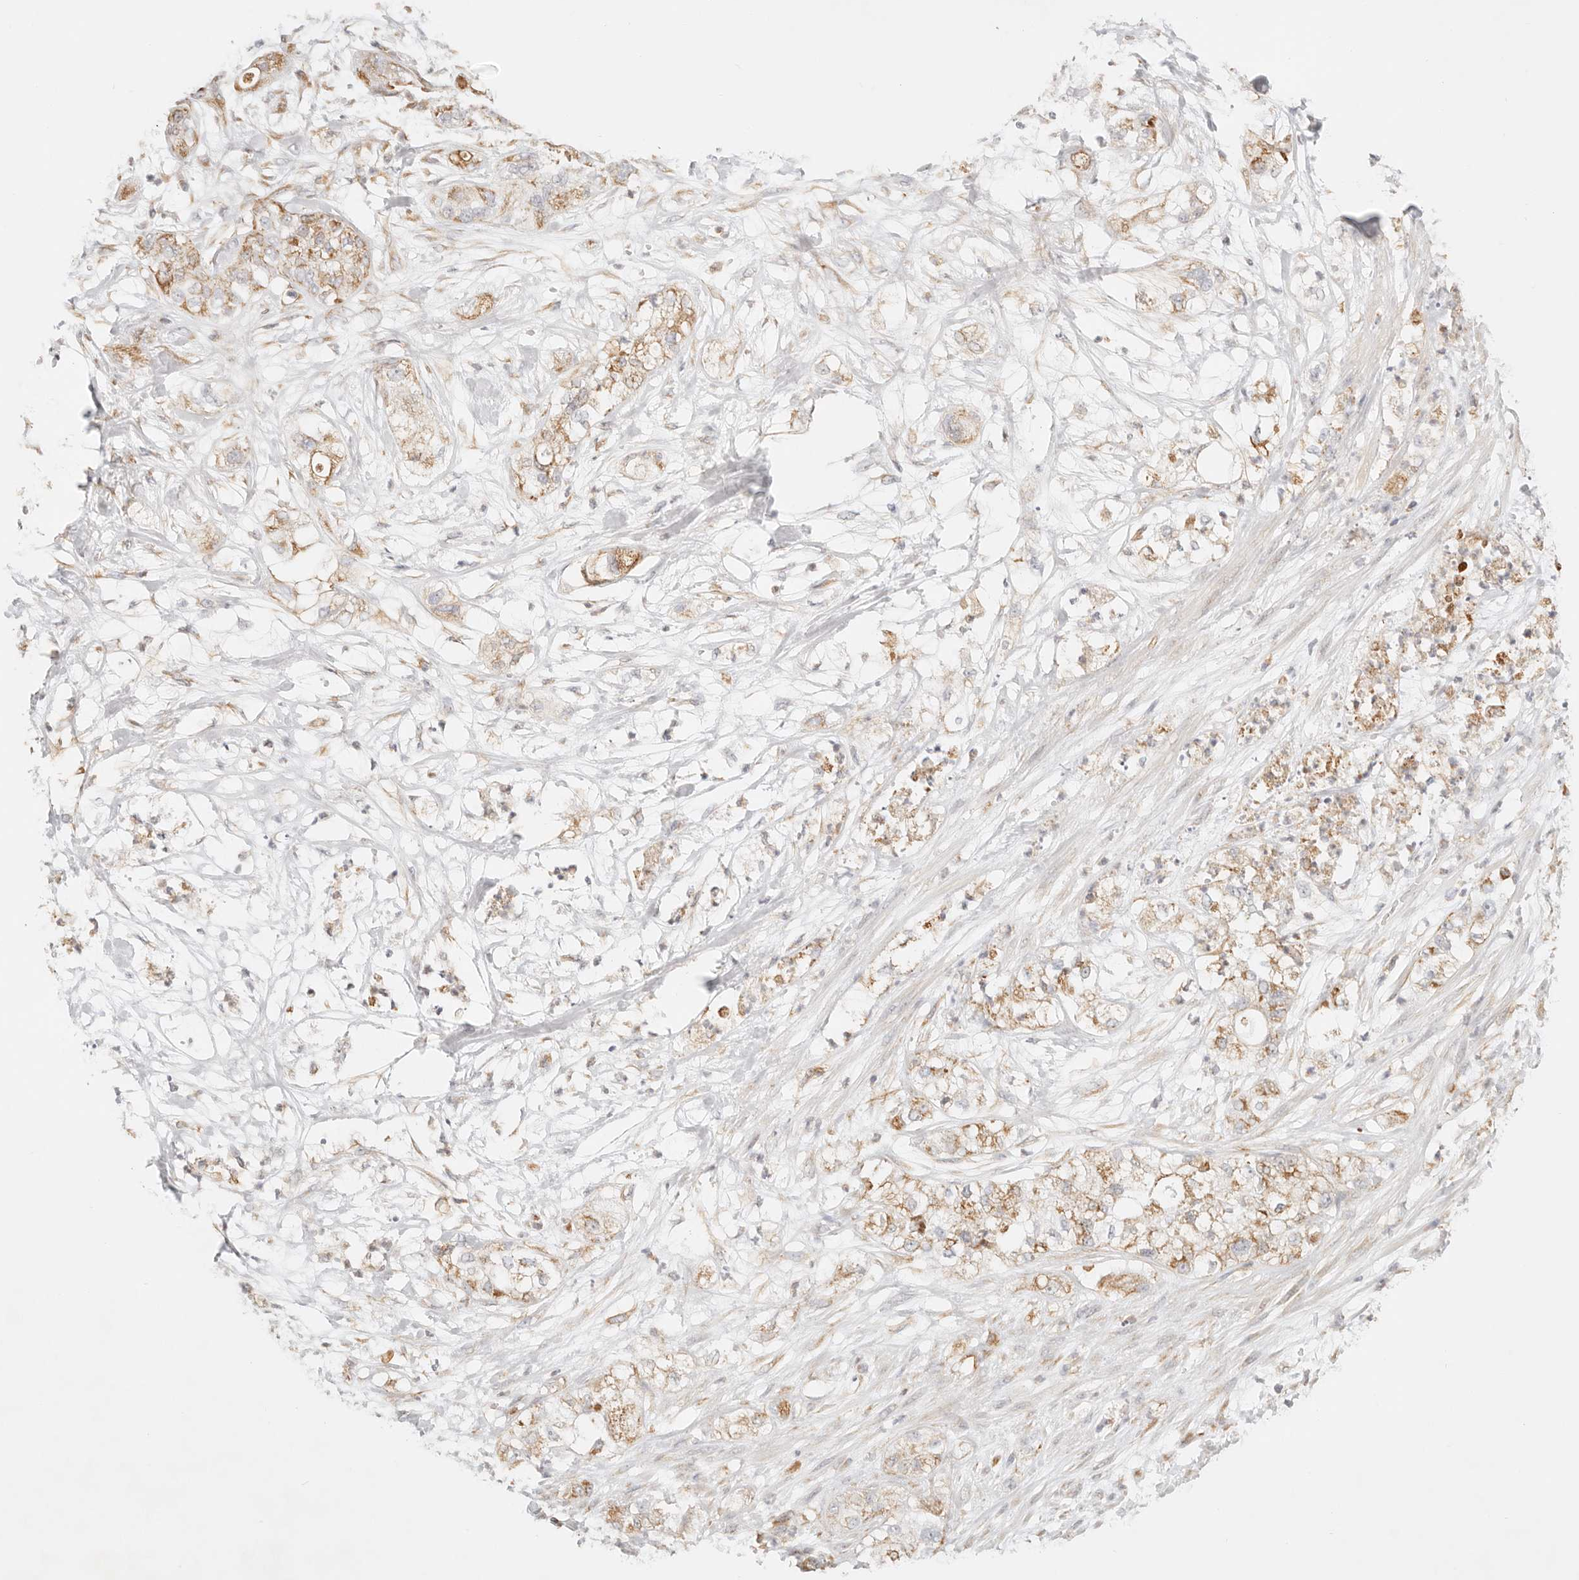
{"staining": {"intensity": "moderate", "quantity": ">75%", "location": "cytoplasmic/membranous"}, "tissue": "pancreatic cancer", "cell_type": "Tumor cells", "image_type": "cancer", "snomed": [{"axis": "morphology", "description": "Adenocarcinoma, NOS"}, {"axis": "topography", "description": "Pancreas"}], "caption": "Moderate cytoplasmic/membranous expression is present in approximately >75% of tumor cells in pancreatic adenocarcinoma.", "gene": "ZC3H11A", "patient": {"sex": "female", "age": 78}}